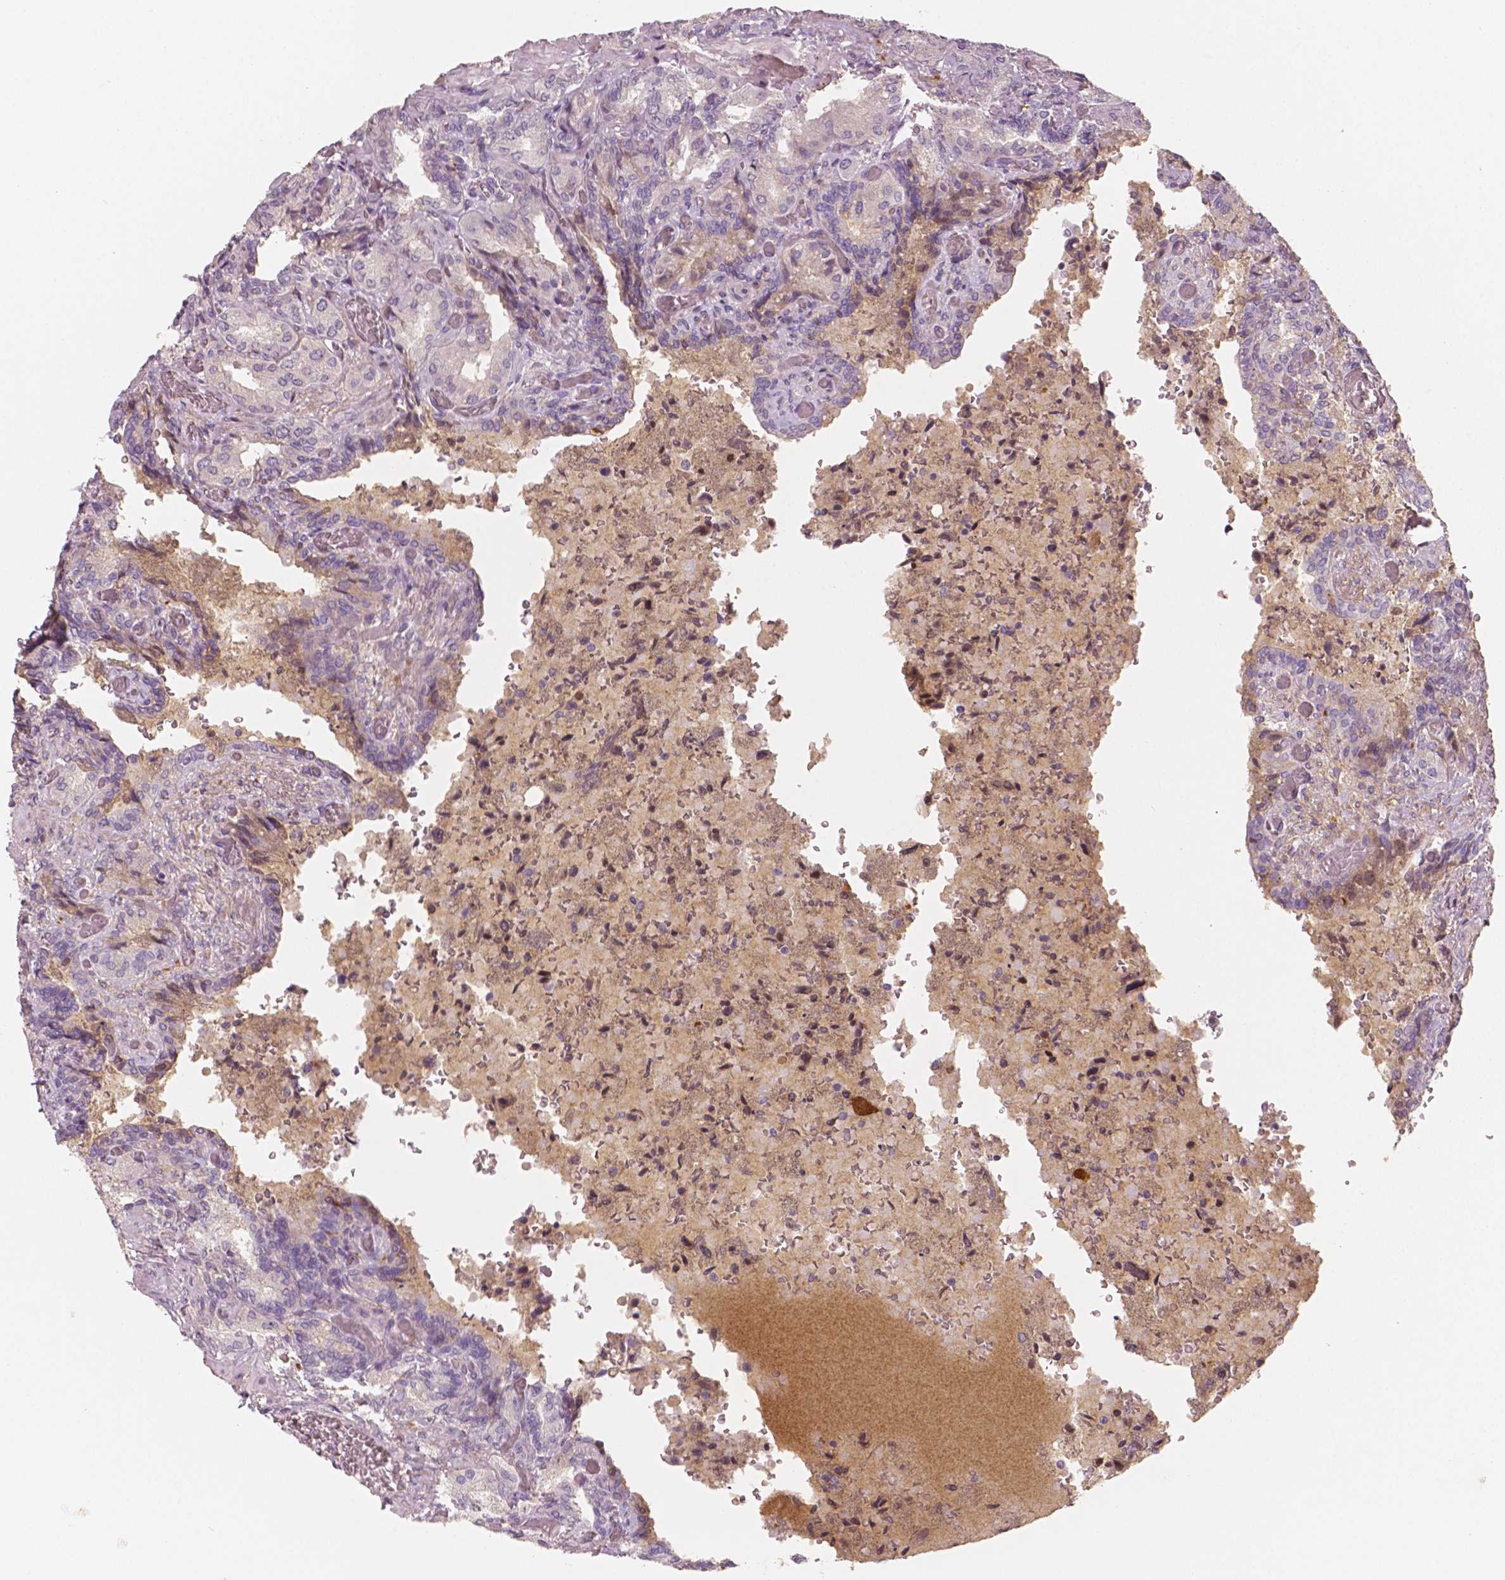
{"staining": {"intensity": "moderate", "quantity": "<25%", "location": "cytoplasmic/membranous"}, "tissue": "seminal vesicle", "cell_type": "Glandular cells", "image_type": "normal", "snomed": [{"axis": "morphology", "description": "Normal tissue, NOS"}, {"axis": "topography", "description": "Seminal veicle"}], "caption": "Glandular cells reveal moderate cytoplasmic/membranous positivity in about <25% of cells in normal seminal vesicle. (DAB = brown stain, brightfield microscopy at high magnification).", "gene": "APOA4", "patient": {"sex": "male", "age": 68}}